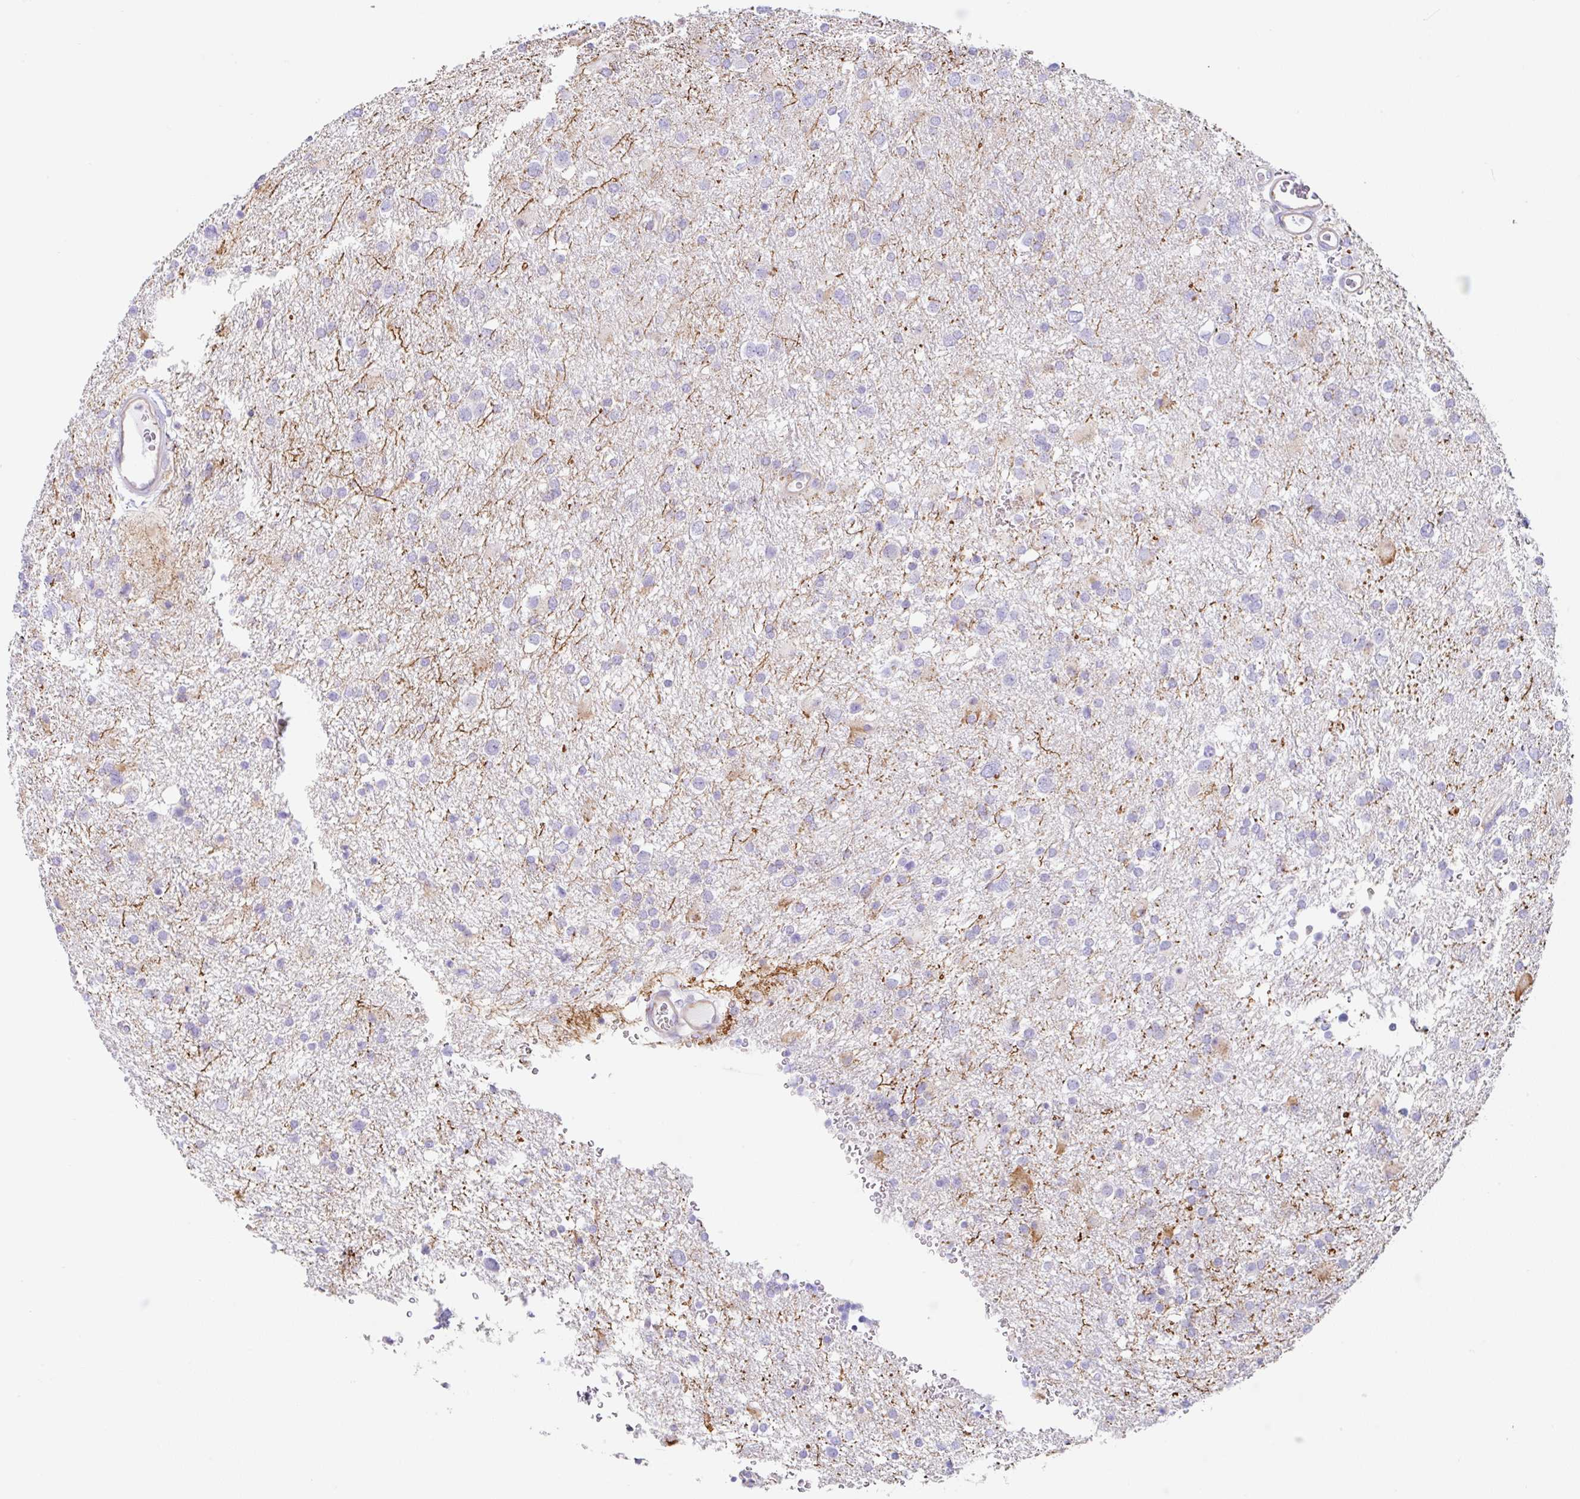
{"staining": {"intensity": "negative", "quantity": "none", "location": "none"}, "tissue": "glioma", "cell_type": "Tumor cells", "image_type": "cancer", "snomed": [{"axis": "morphology", "description": "Glioma, malignant, Low grade"}, {"axis": "topography", "description": "Brain"}], "caption": "Image shows no protein positivity in tumor cells of glioma tissue. (IHC, brightfield microscopy, high magnification).", "gene": "DKK4", "patient": {"sex": "female", "age": 32}}